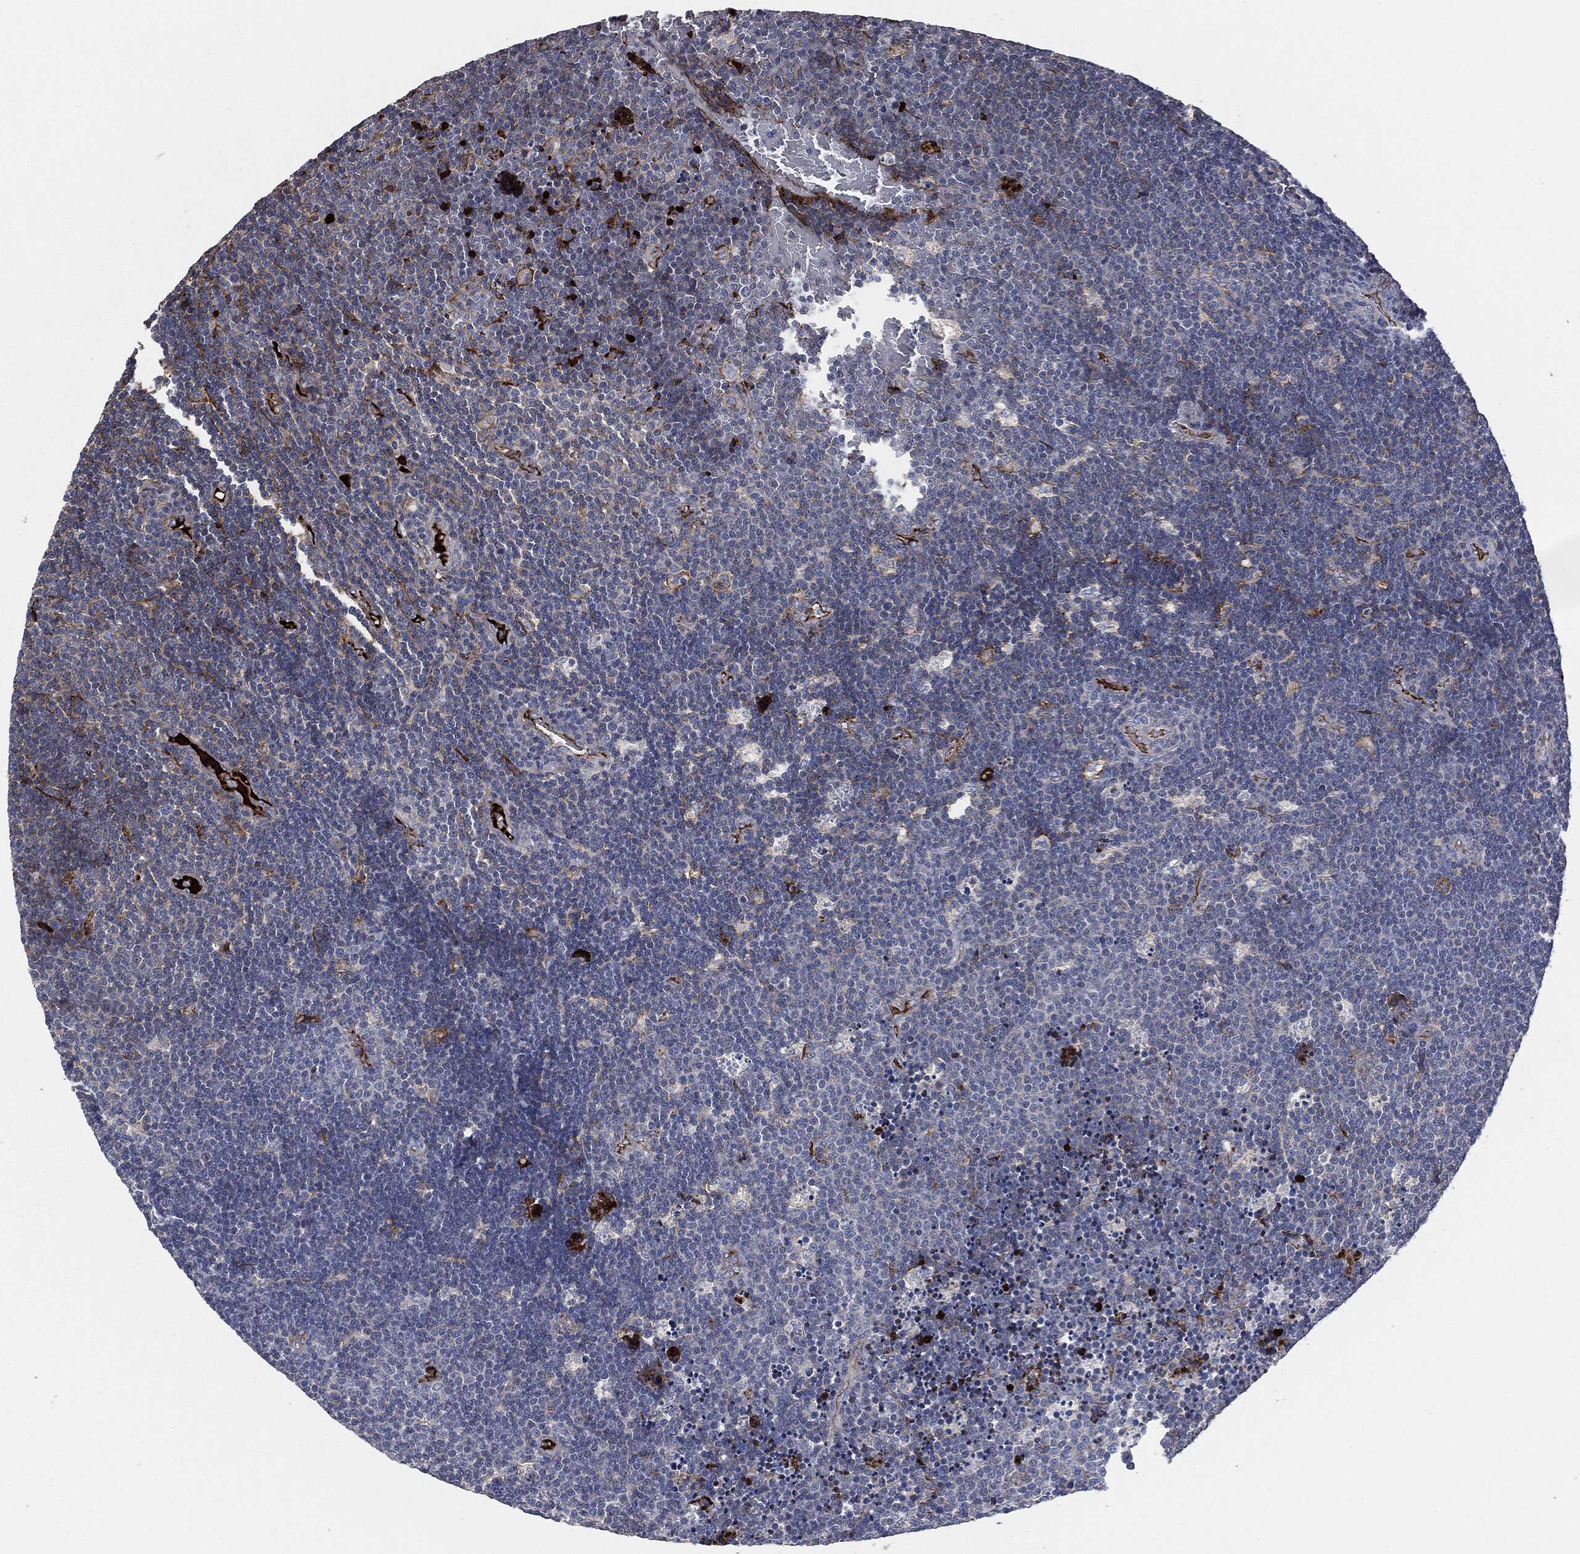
{"staining": {"intensity": "negative", "quantity": "none", "location": "none"}, "tissue": "lymphoma", "cell_type": "Tumor cells", "image_type": "cancer", "snomed": [{"axis": "morphology", "description": "Malignant lymphoma, non-Hodgkin's type, Low grade"}, {"axis": "topography", "description": "Brain"}], "caption": "IHC of malignant lymphoma, non-Hodgkin's type (low-grade) exhibits no staining in tumor cells.", "gene": "APOB", "patient": {"sex": "female", "age": 66}}